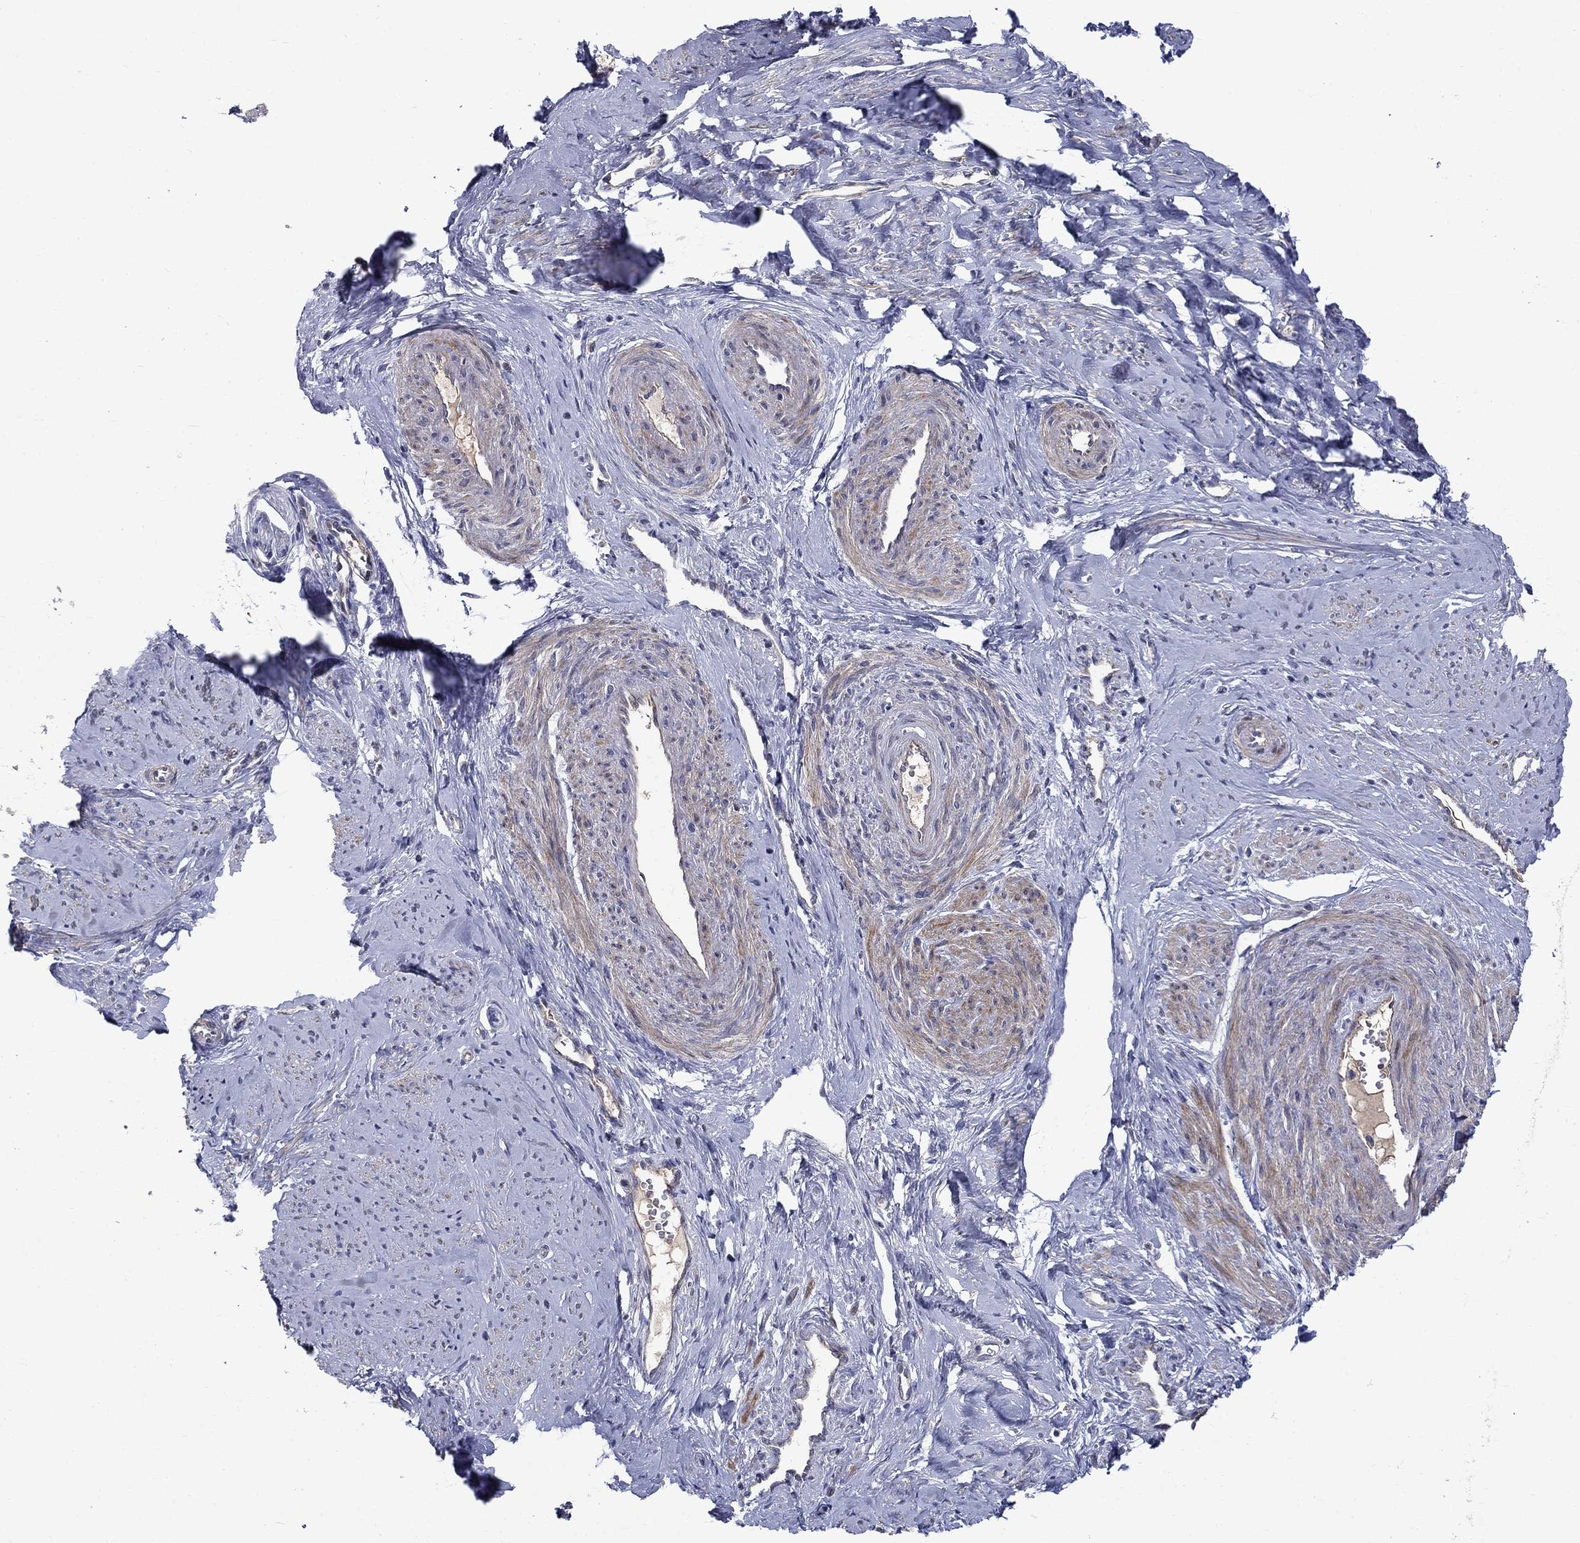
{"staining": {"intensity": "moderate", "quantity": "25%-75%", "location": "cytoplasmic/membranous"}, "tissue": "smooth muscle", "cell_type": "Smooth muscle cells", "image_type": "normal", "snomed": [{"axis": "morphology", "description": "Normal tissue, NOS"}, {"axis": "topography", "description": "Smooth muscle"}], "caption": "IHC (DAB (3,3'-diaminobenzidine)) staining of benign smooth muscle exhibits moderate cytoplasmic/membranous protein positivity in about 25%-75% of smooth muscle cells.", "gene": "SLC1A1", "patient": {"sex": "female", "age": 48}}